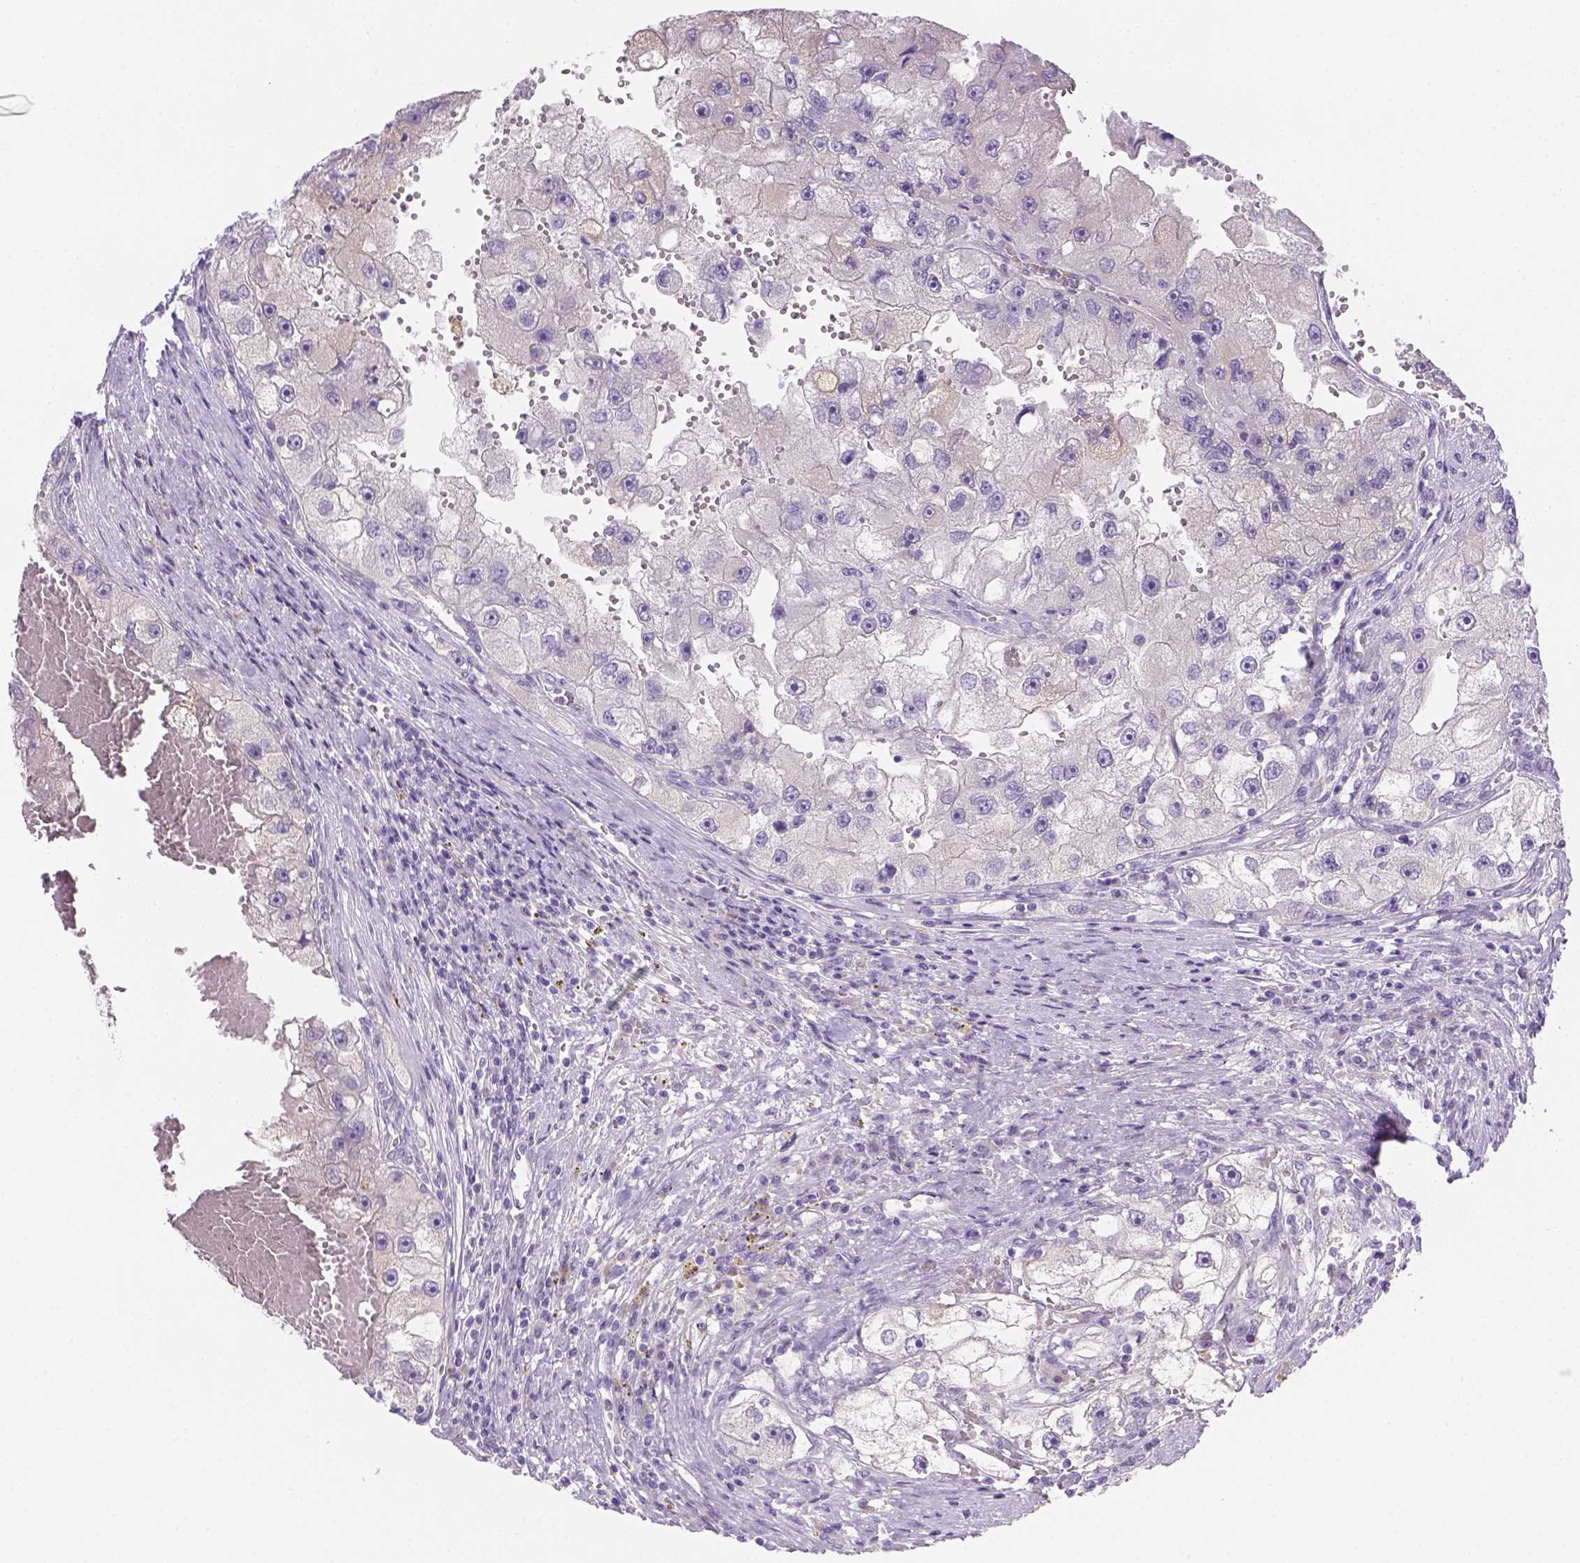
{"staining": {"intensity": "negative", "quantity": "none", "location": "none"}, "tissue": "renal cancer", "cell_type": "Tumor cells", "image_type": "cancer", "snomed": [{"axis": "morphology", "description": "Adenocarcinoma, NOS"}, {"axis": "topography", "description": "Kidney"}], "caption": "Tumor cells are negative for brown protein staining in renal cancer.", "gene": "CACNB1", "patient": {"sex": "male", "age": 63}}